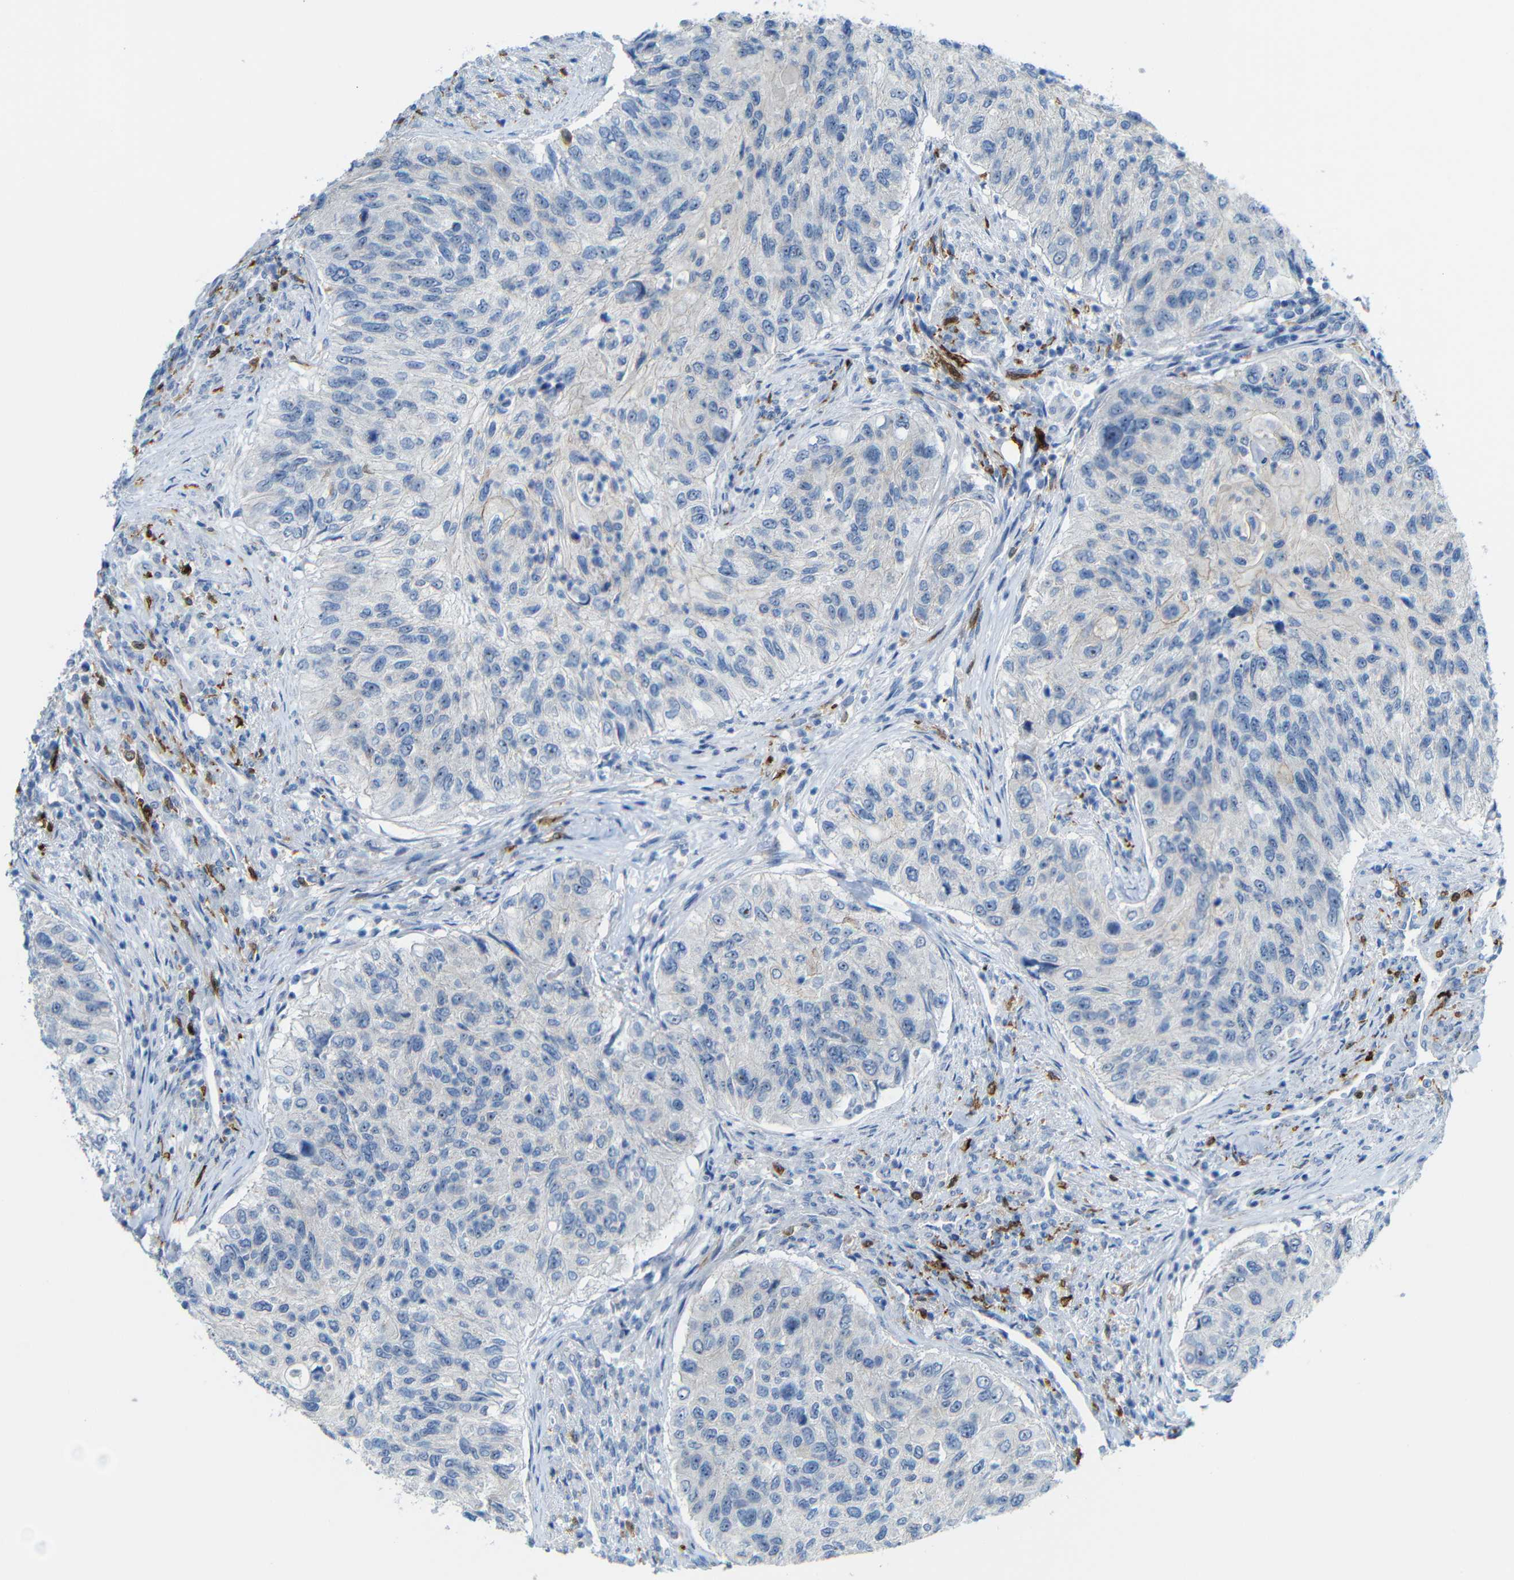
{"staining": {"intensity": "negative", "quantity": "none", "location": "none"}, "tissue": "urothelial cancer", "cell_type": "Tumor cells", "image_type": "cancer", "snomed": [{"axis": "morphology", "description": "Urothelial carcinoma, High grade"}, {"axis": "topography", "description": "Urinary bladder"}], "caption": "This is an immunohistochemistry histopathology image of human high-grade urothelial carcinoma. There is no positivity in tumor cells.", "gene": "C1orf210", "patient": {"sex": "female", "age": 60}}